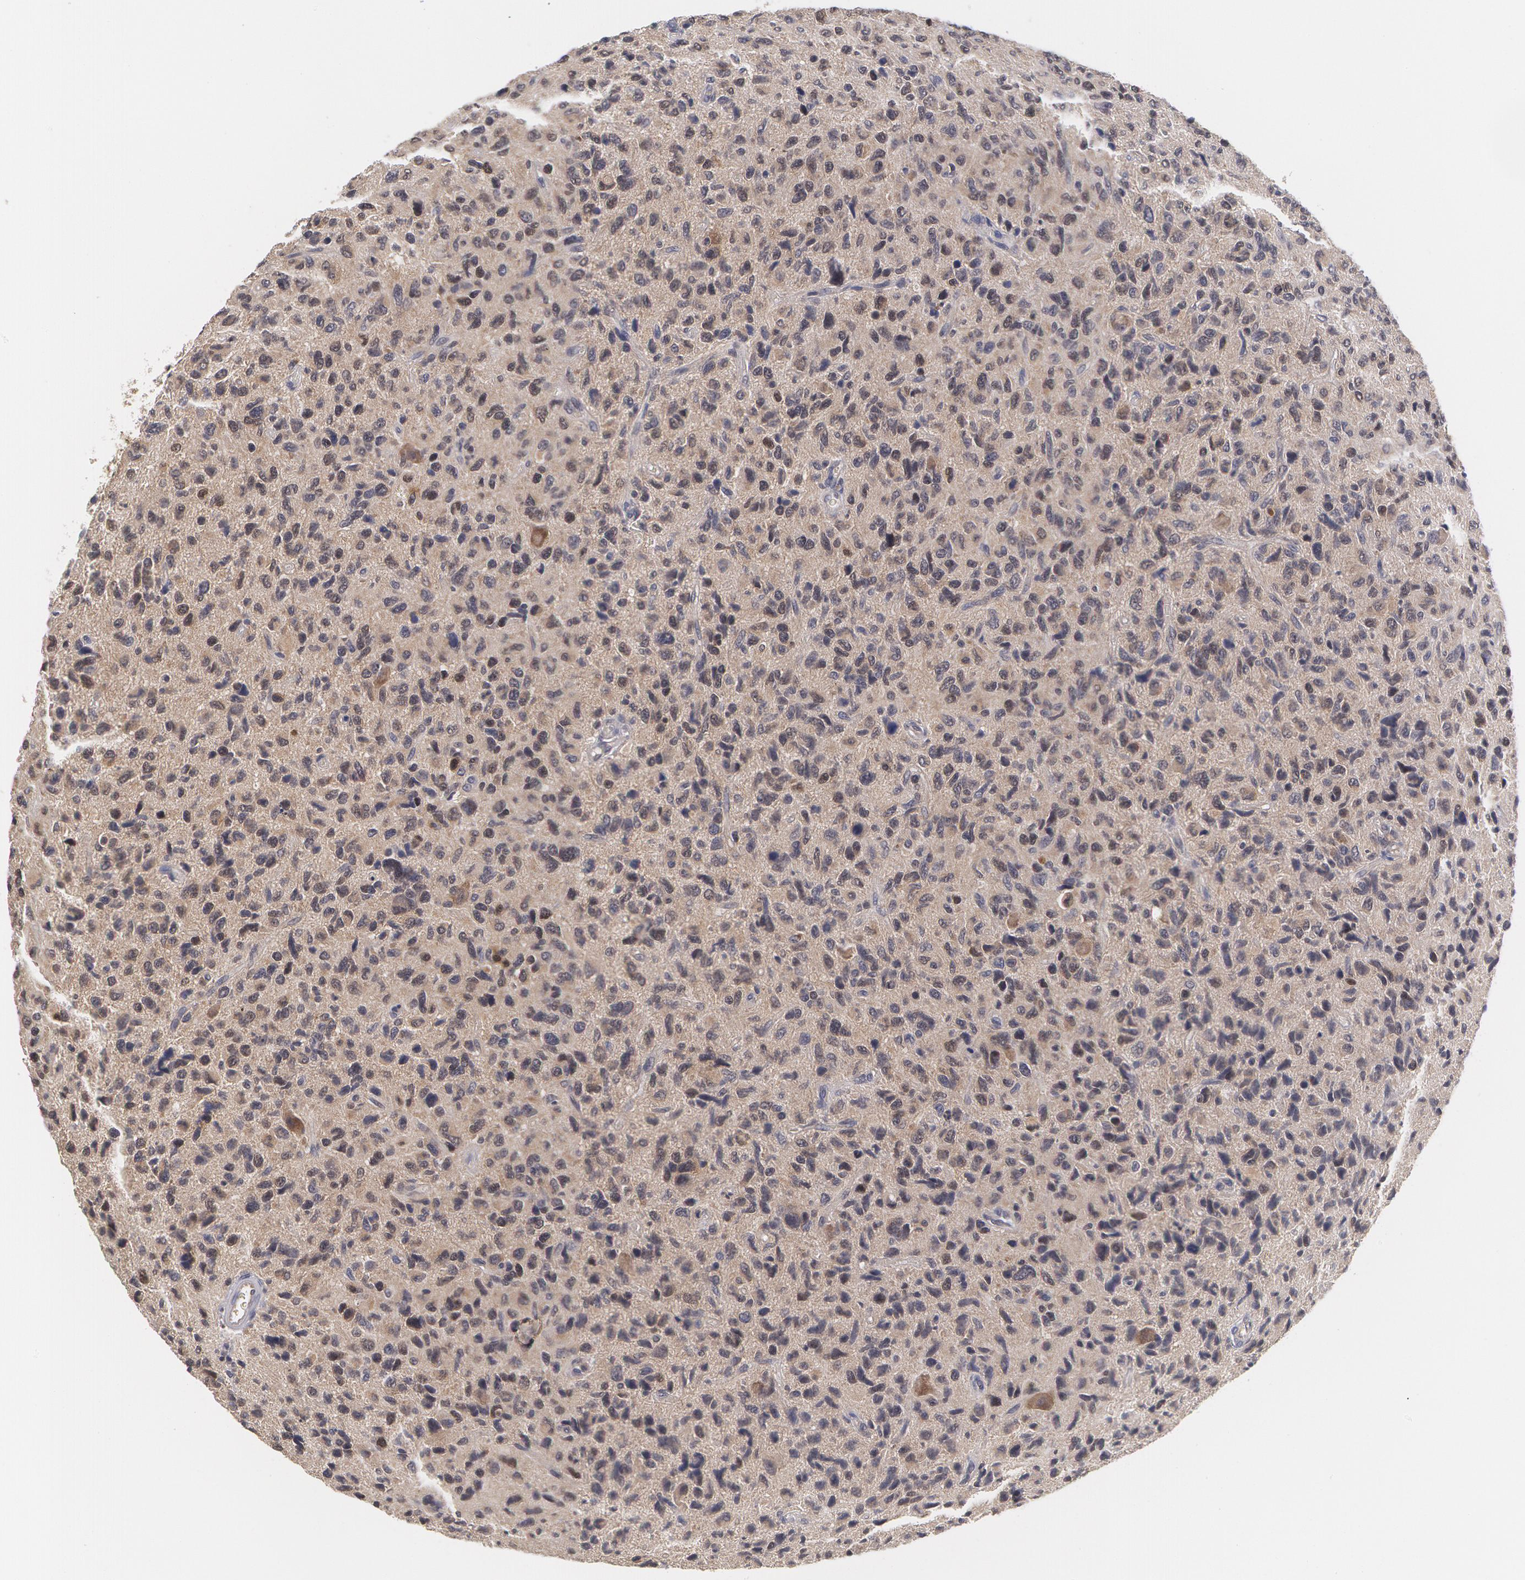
{"staining": {"intensity": "negative", "quantity": "none", "location": "none"}, "tissue": "glioma", "cell_type": "Tumor cells", "image_type": "cancer", "snomed": [{"axis": "morphology", "description": "Glioma, malignant, High grade"}, {"axis": "topography", "description": "Brain"}], "caption": "The image demonstrates no significant positivity in tumor cells of malignant glioma (high-grade). The staining is performed using DAB (3,3'-diaminobenzidine) brown chromogen with nuclei counter-stained in using hematoxylin.", "gene": "TXNRD1", "patient": {"sex": "female", "age": 60}}